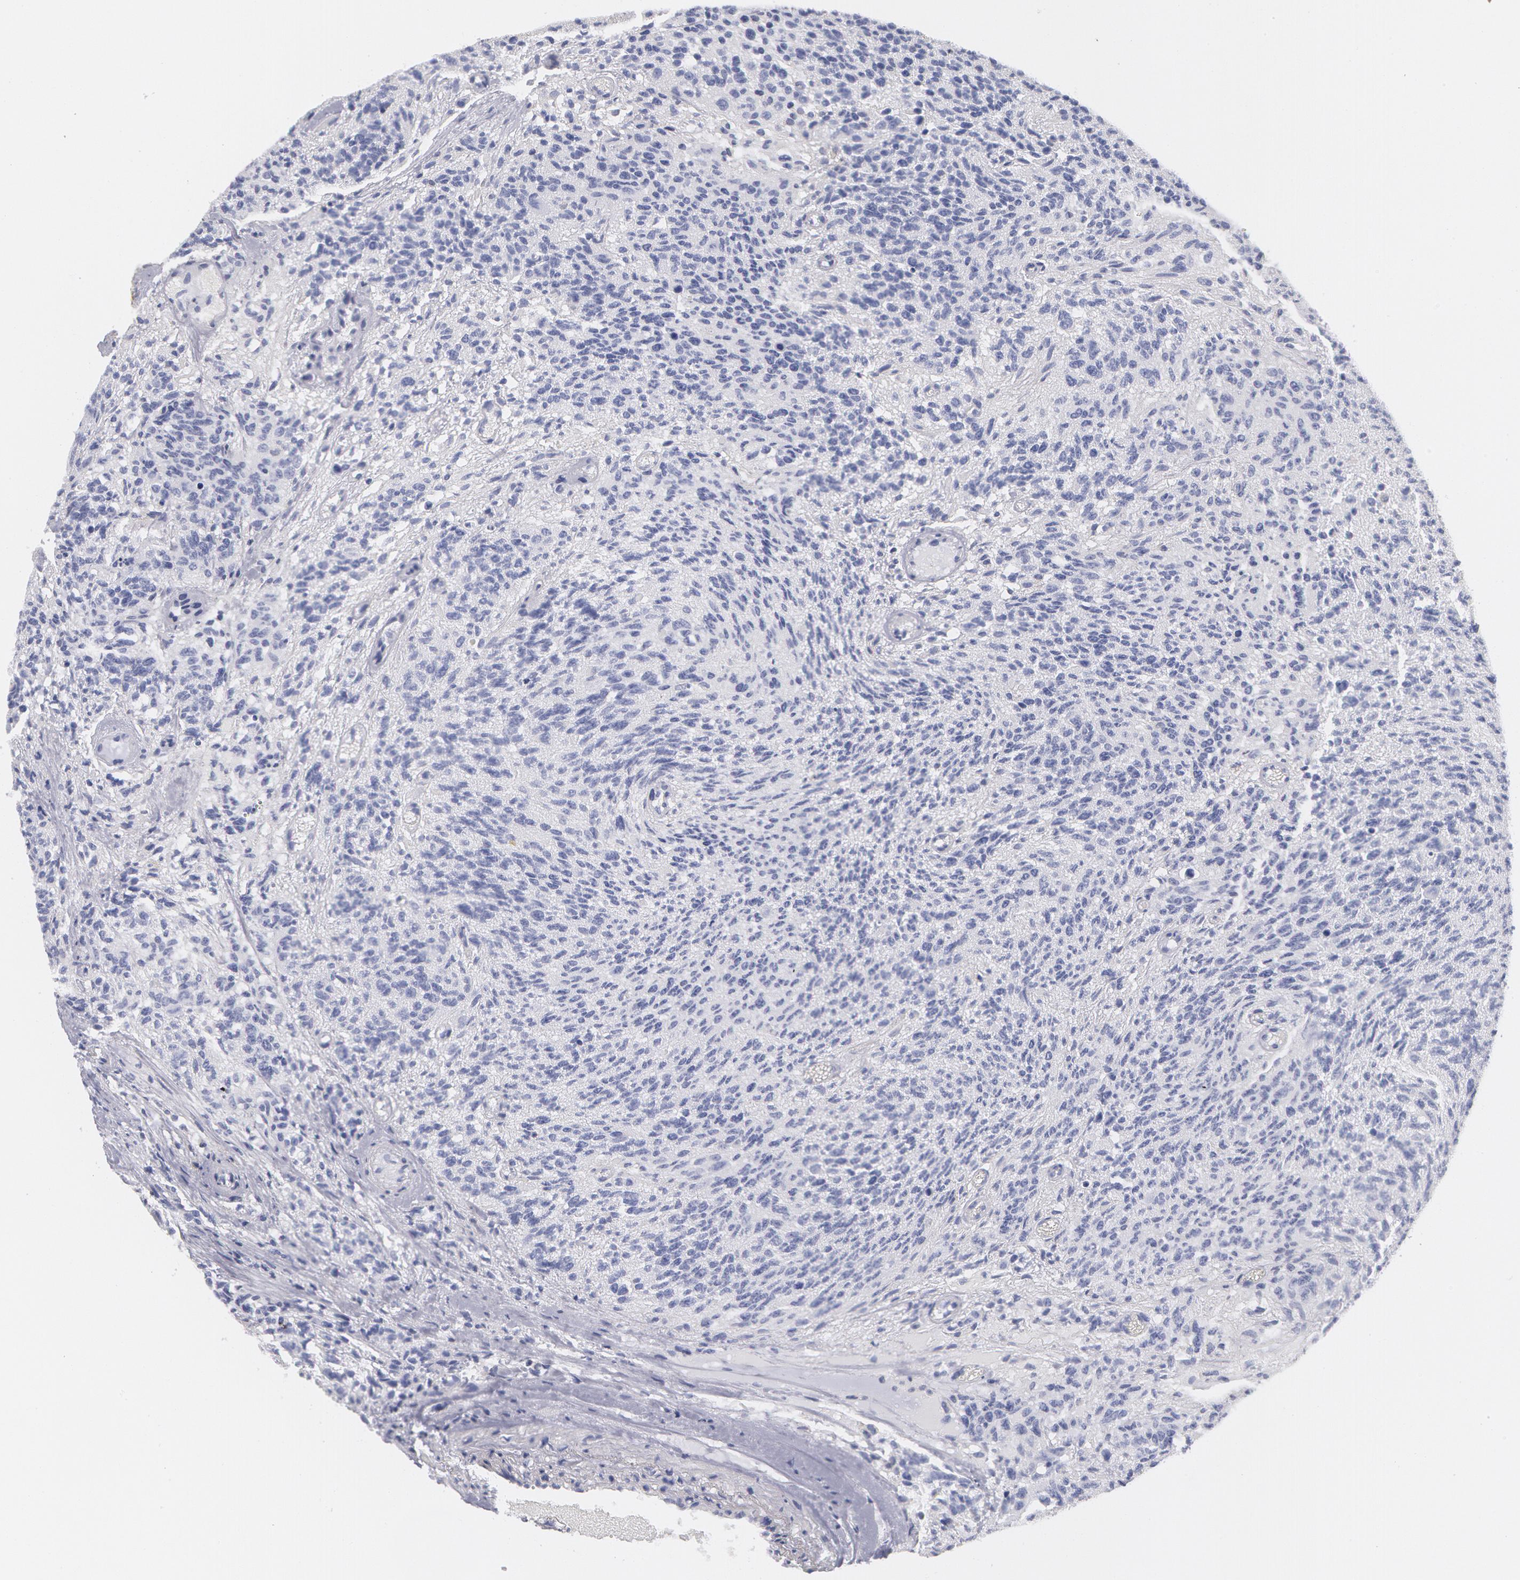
{"staining": {"intensity": "negative", "quantity": "none", "location": "none"}, "tissue": "glioma", "cell_type": "Tumor cells", "image_type": "cancer", "snomed": [{"axis": "morphology", "description": "Glioma, malignant, High grade"}, {"axis": "topography", "description": "Brain"}], "caption": "A photomicrograph of glioma stained for a protein displays no brown staining in tumor cells.", "gene": "SYK", "patient": {"sex": "male", "age": 36}}